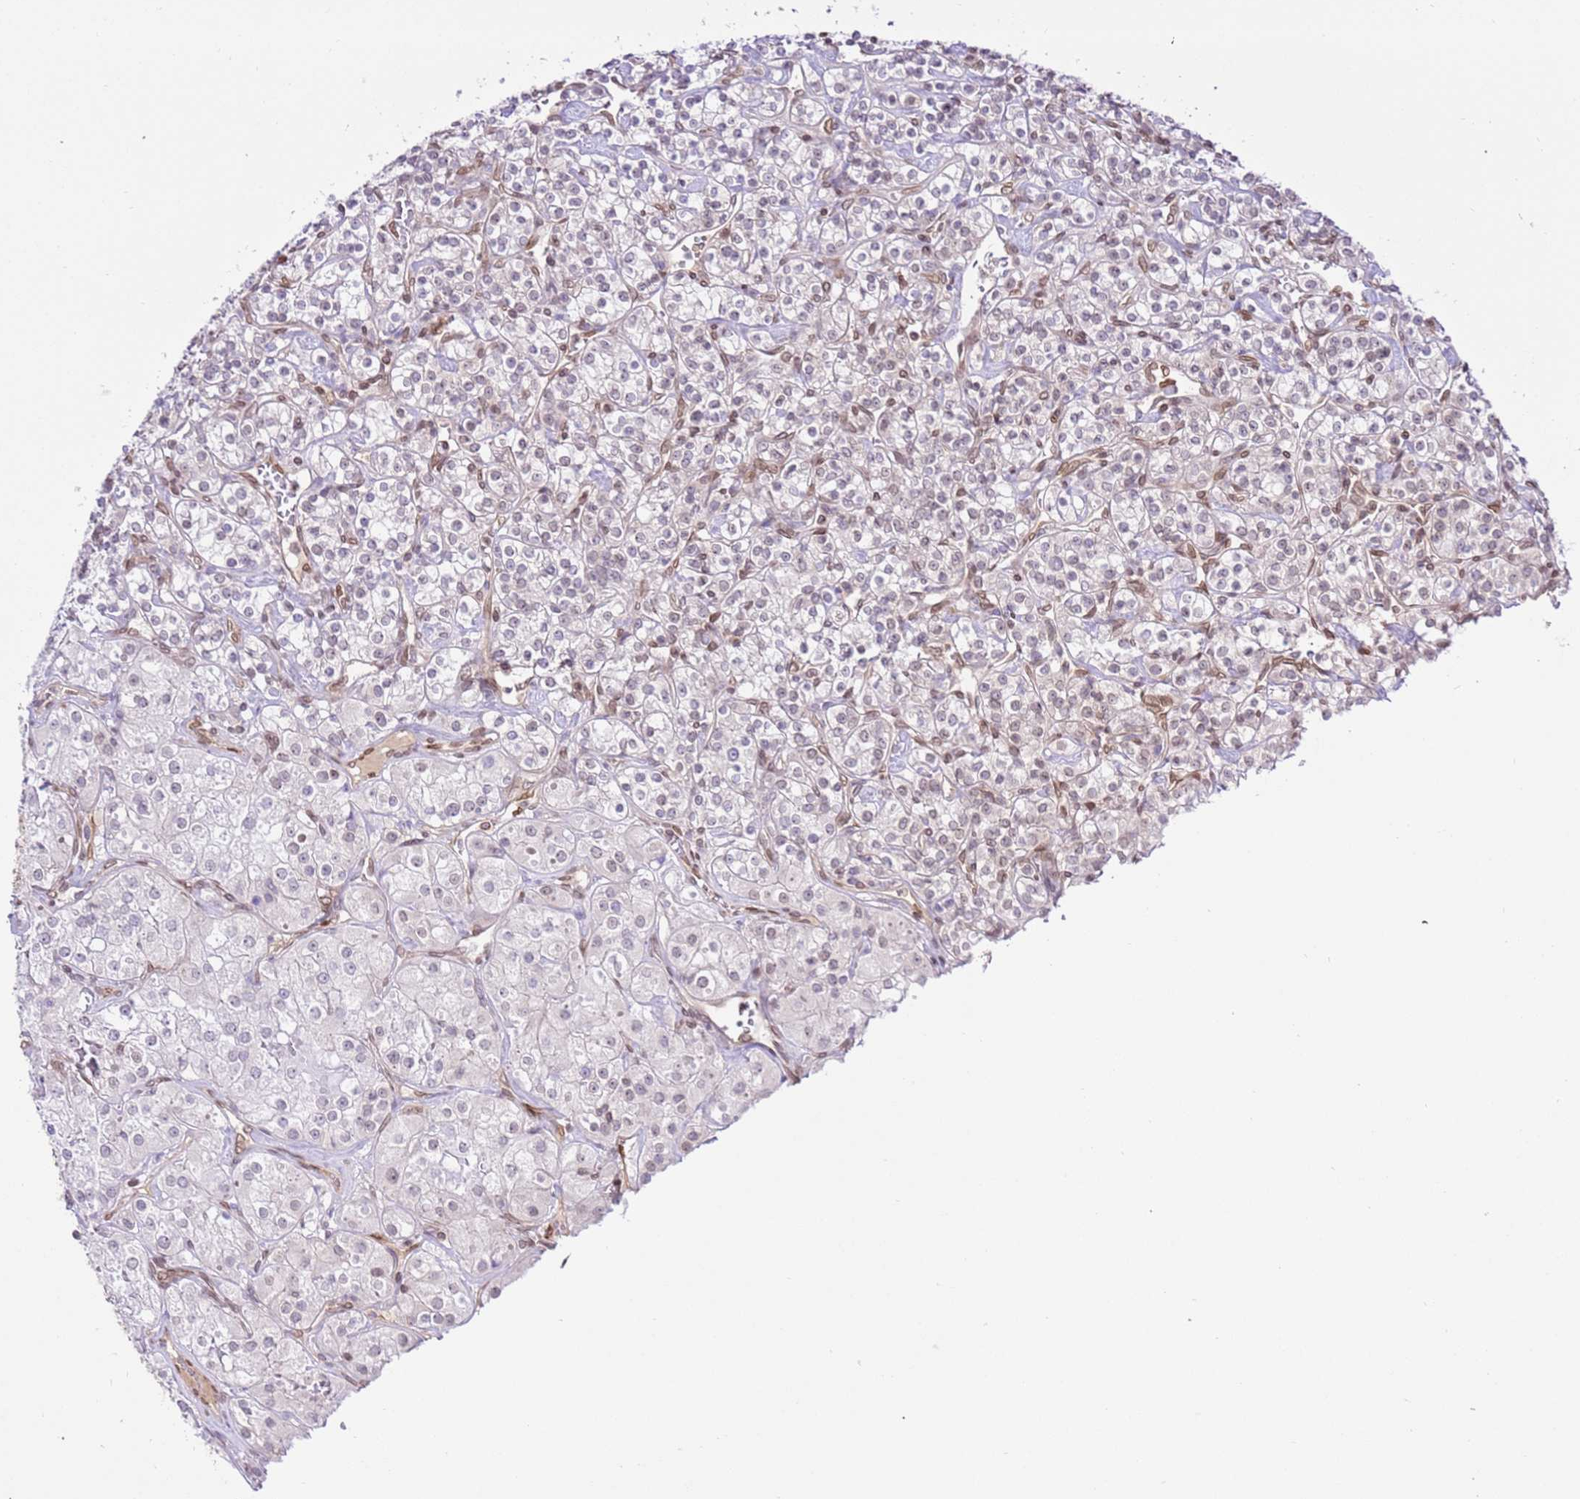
{"staining": {"intensity": "negative", "quantity": "none", "location": "none"}, "tissue": "renal cancer", "cell_type": "Tumor cells", "image_type": "cancer", "snomed": [{"axis": "morphology", "description": "Adenocarcinoma, NOS"}, {"axis": "topography", "description": "Kidney"}], "caption": "This image is of renal cancer (adenocarcinoma) stained with immunohistochemistry to label a protein in brown with the nuclei are counter-stained blue. There is no staining in tumor cells. The staining is performed using DAB (3,3'-diaminobenzidine) brown chromogen with nuclei counter-stained in using hematoxylin.", "gene": "TRIM37", "patient": {"sex": "male", "age": 77}}